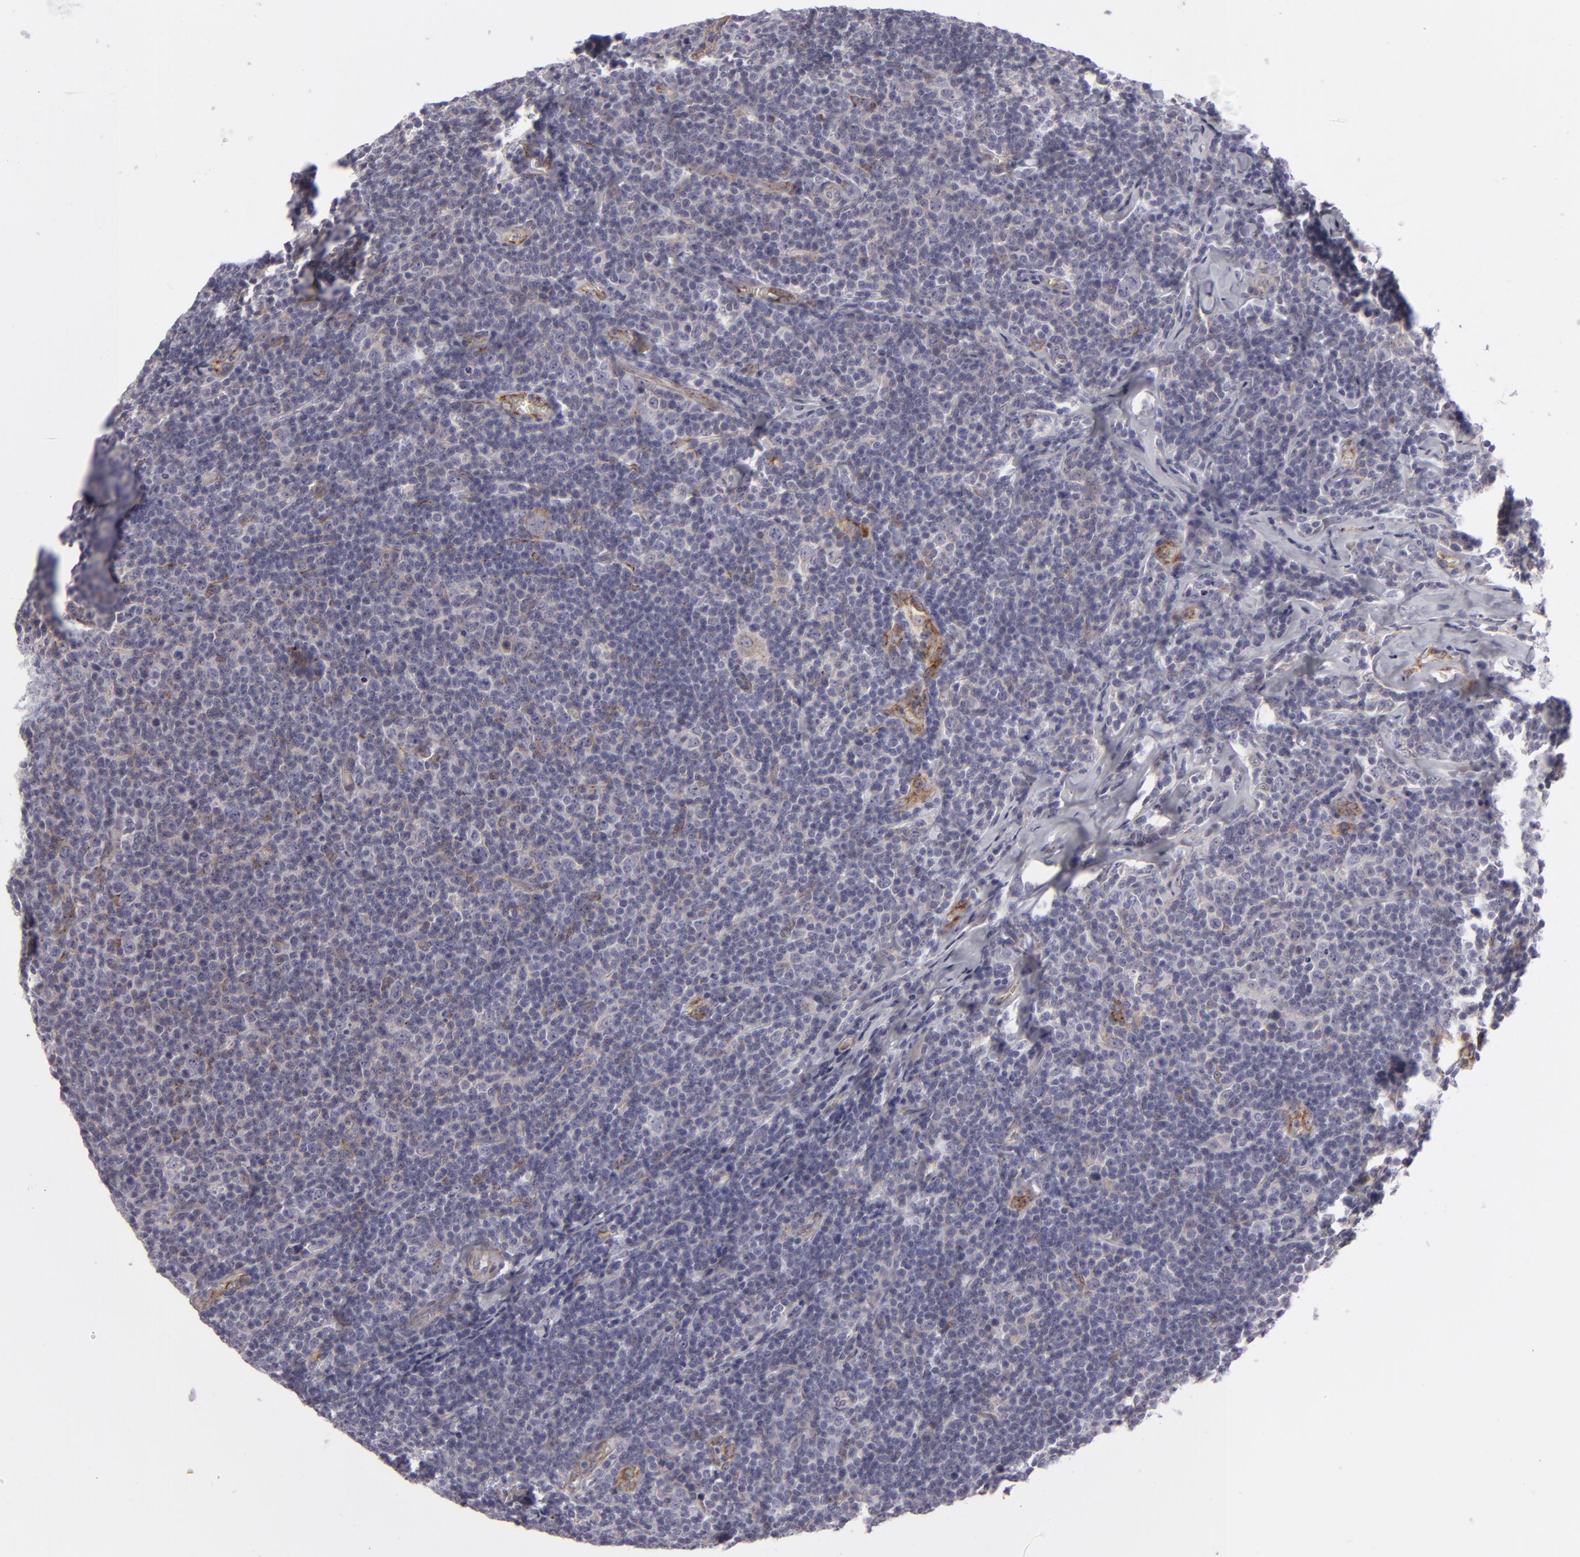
{"staining": {"intensity": "negative", "quantity": "none", "location": "none"}, "tissue": "lymphoma", "cell_type": "Tumor cells", "image_type": "cancer", "snomed": [{"axis": "morphology", "description": "Malignant lymphoma, non-Hodgkin's type, Low grade"}, {"axis": "topography", "description": "Lymph node"}], "caption": "Tumor cells are negative for protein expression in human low-grade malignant lymphoma, non-Hodgkin's type. (Immunohistochemistry (ihc), brightfield microscopy, high magnification).", "gene": "ALCAM", "patient": {"sex": "male", "age": 74}}